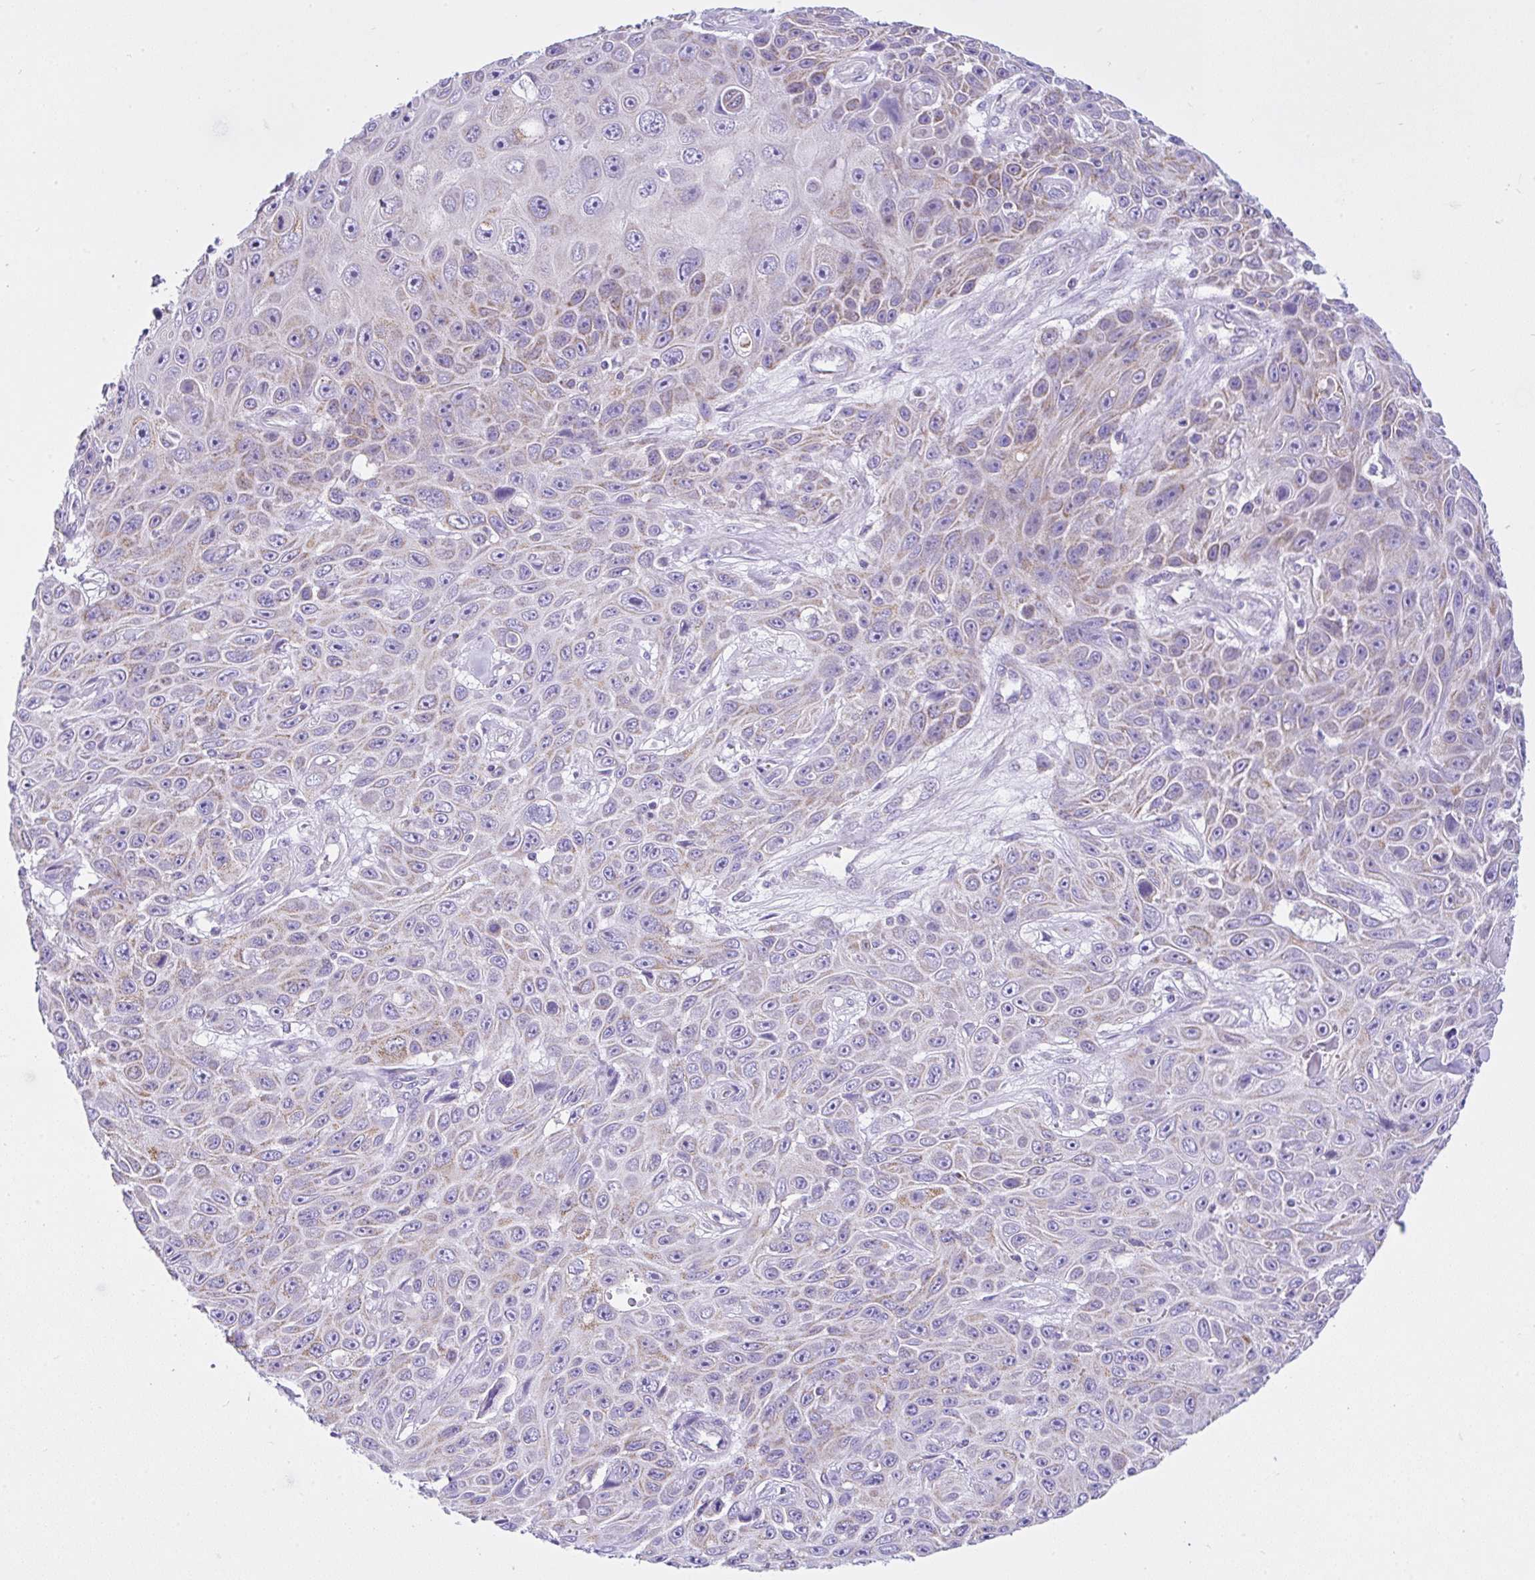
{"staining": {"intensity": "weak", "quantity": "<25%", "location": "cytoplasmic/membranous"}, "tissue": "skin cancer", "cell_type": "Tumor cells", "image_type": "cancer", "snomed": [{"axis": "morphology", "description": "Squamous cell carcinoma, NOS"}, {"axis": "topography", "description": "Skin"}], "caption": "This is a photomicrograph of IHC staining of skin cancer (squamous cell carcinoma), which shows no staining in tumor cells. (DAB immunohistochemistry (IHC), high magnification).", "gene": "SLC13A1", "patient": {"sex": "male", "age": 82}}